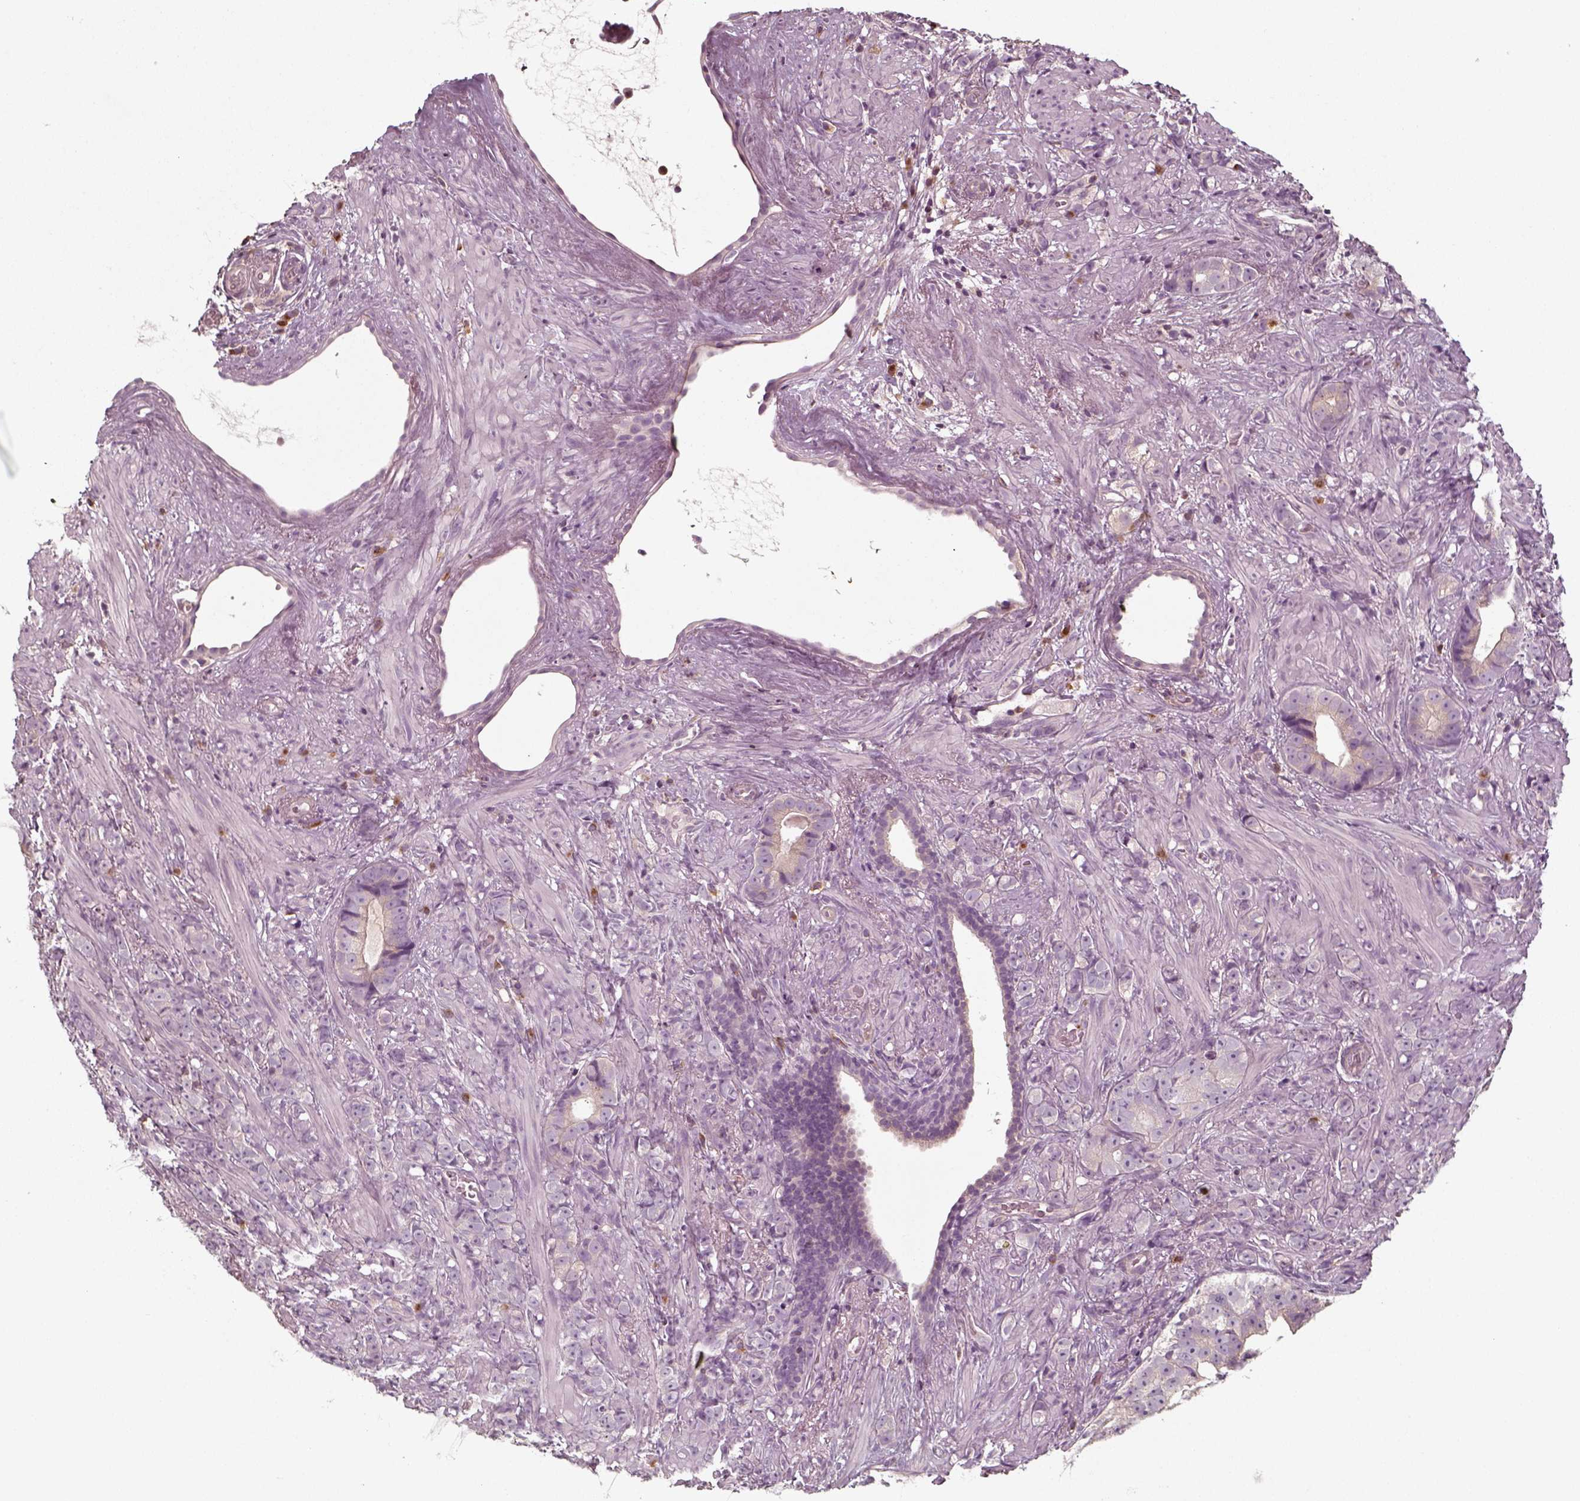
{"staining": {"intensity": "negative", "quantity": "none", "location": "none"}, "tissue": "prostate cancer", "cell_type": "Tumor cells", "image_type": "cancer", "snomed": [{"axis": "morphology", "description": "Adenocarcinoma, High grade"}, {"axis": "topography", "description": "Prostate"}], "caption": "This micrograph is of prostate cancer (adenocarcinoma (high-grade)) stained with immunohistochemistry to label a protein in brown with the nuclei are counter-stained blue. There is no positivity in tumor cells. (Stains: DAB (3,3'-diaminobenzidine) immunohistochemistry with hematoxylin counter stain, Microscopy: brightfield microscopy at high magnification).", "gene": "UNC13D", "patient": {"sex": "male", "age": 81}}